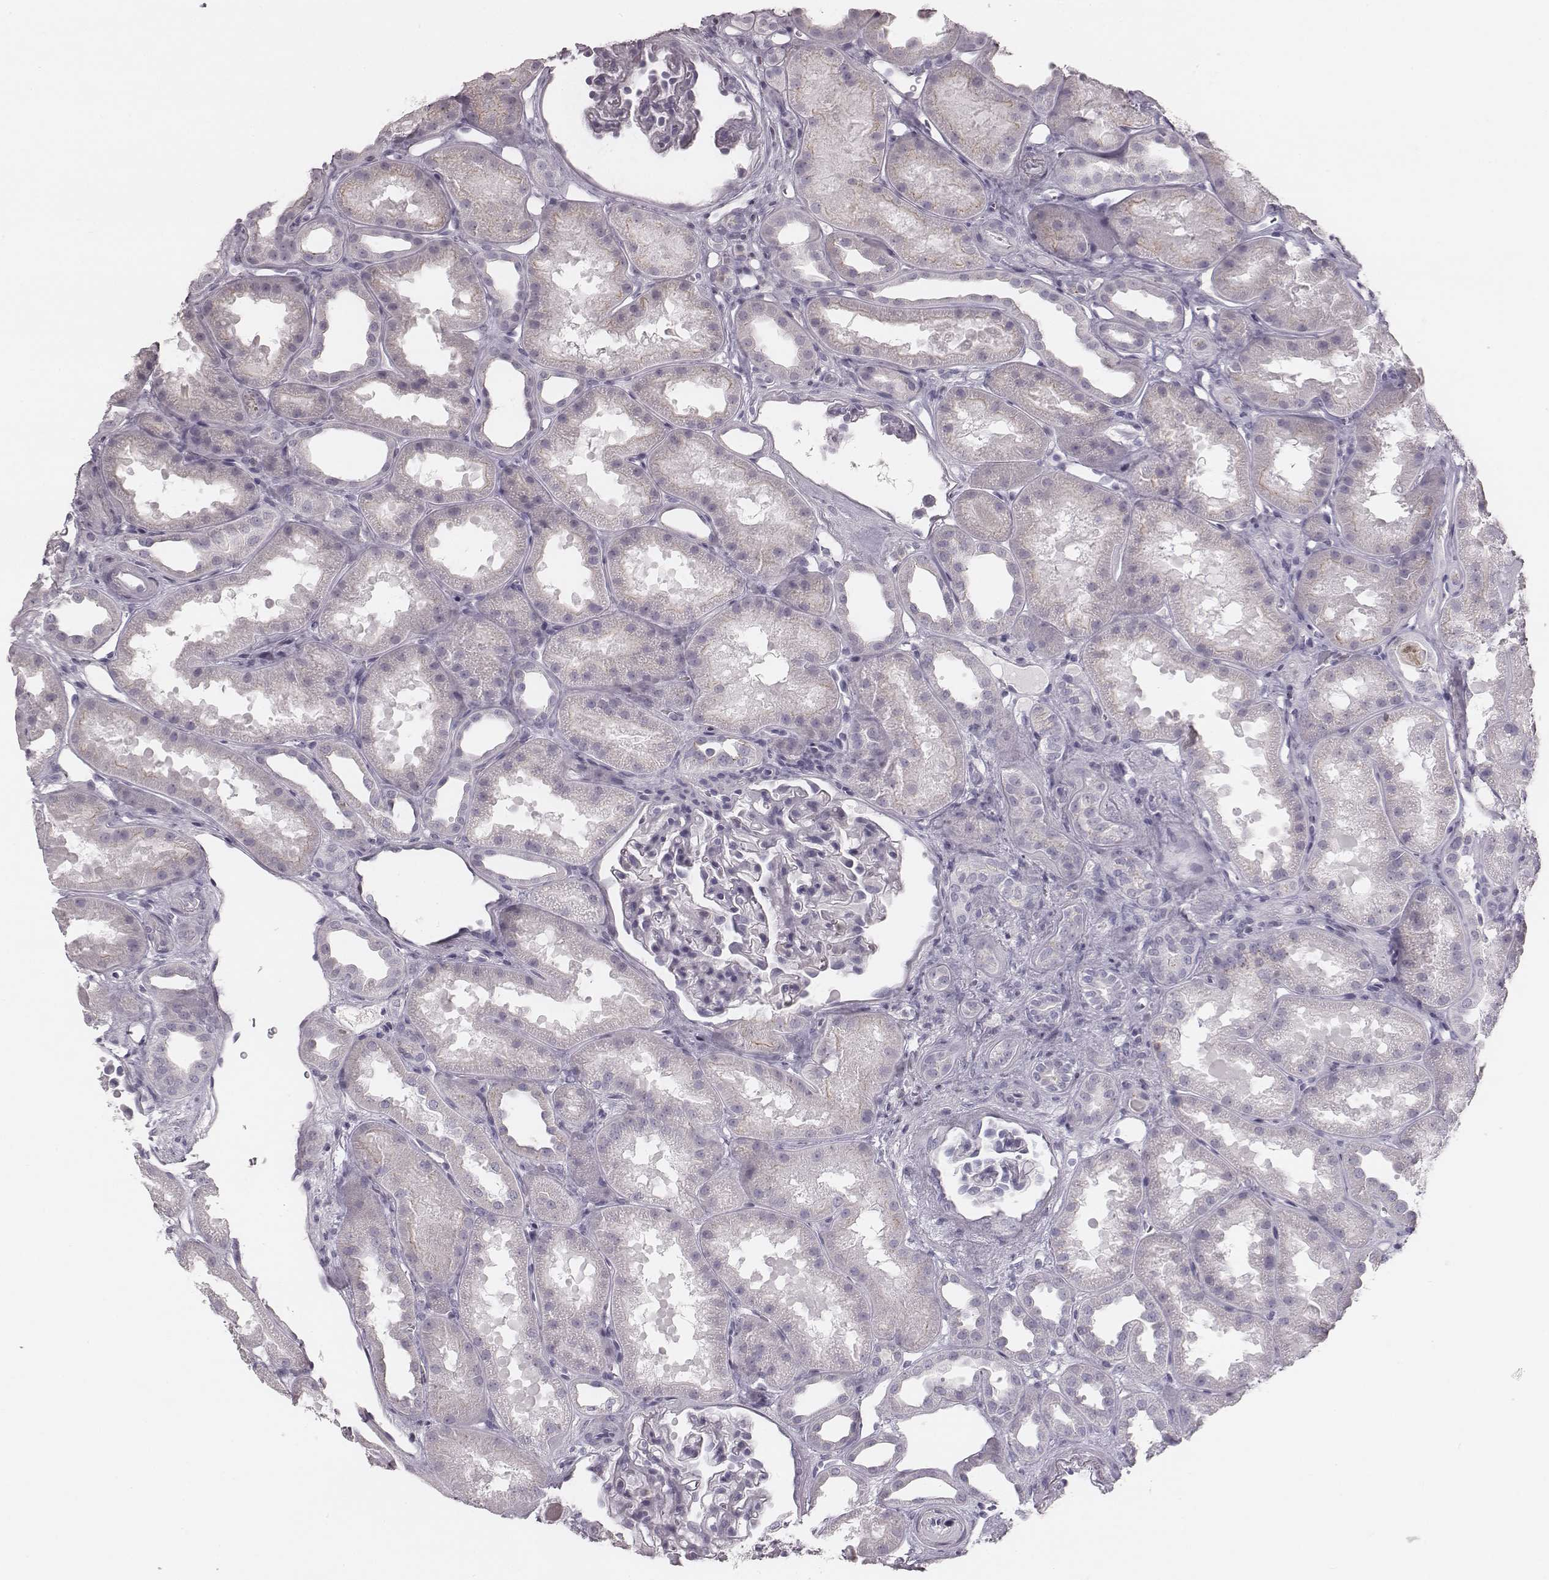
{"staining": {"intensity": "negative", "quantity": "none", "location": "none"}, "tissue": "kidney", "cell_type": "Cells in glomeruli", "image_type": "normal", "snomed": [{"axis": "morphology", "description": "Normal tissue, NOS"}, {"axis": "topography", "description": "Kidney"}], "caption": "Immunohistochemical staining of normal kidney reveals no significant staining in cells in glomeruli.", "gene": "ENSG00000285837", "patient": {"sex": "male", "age": 61}}